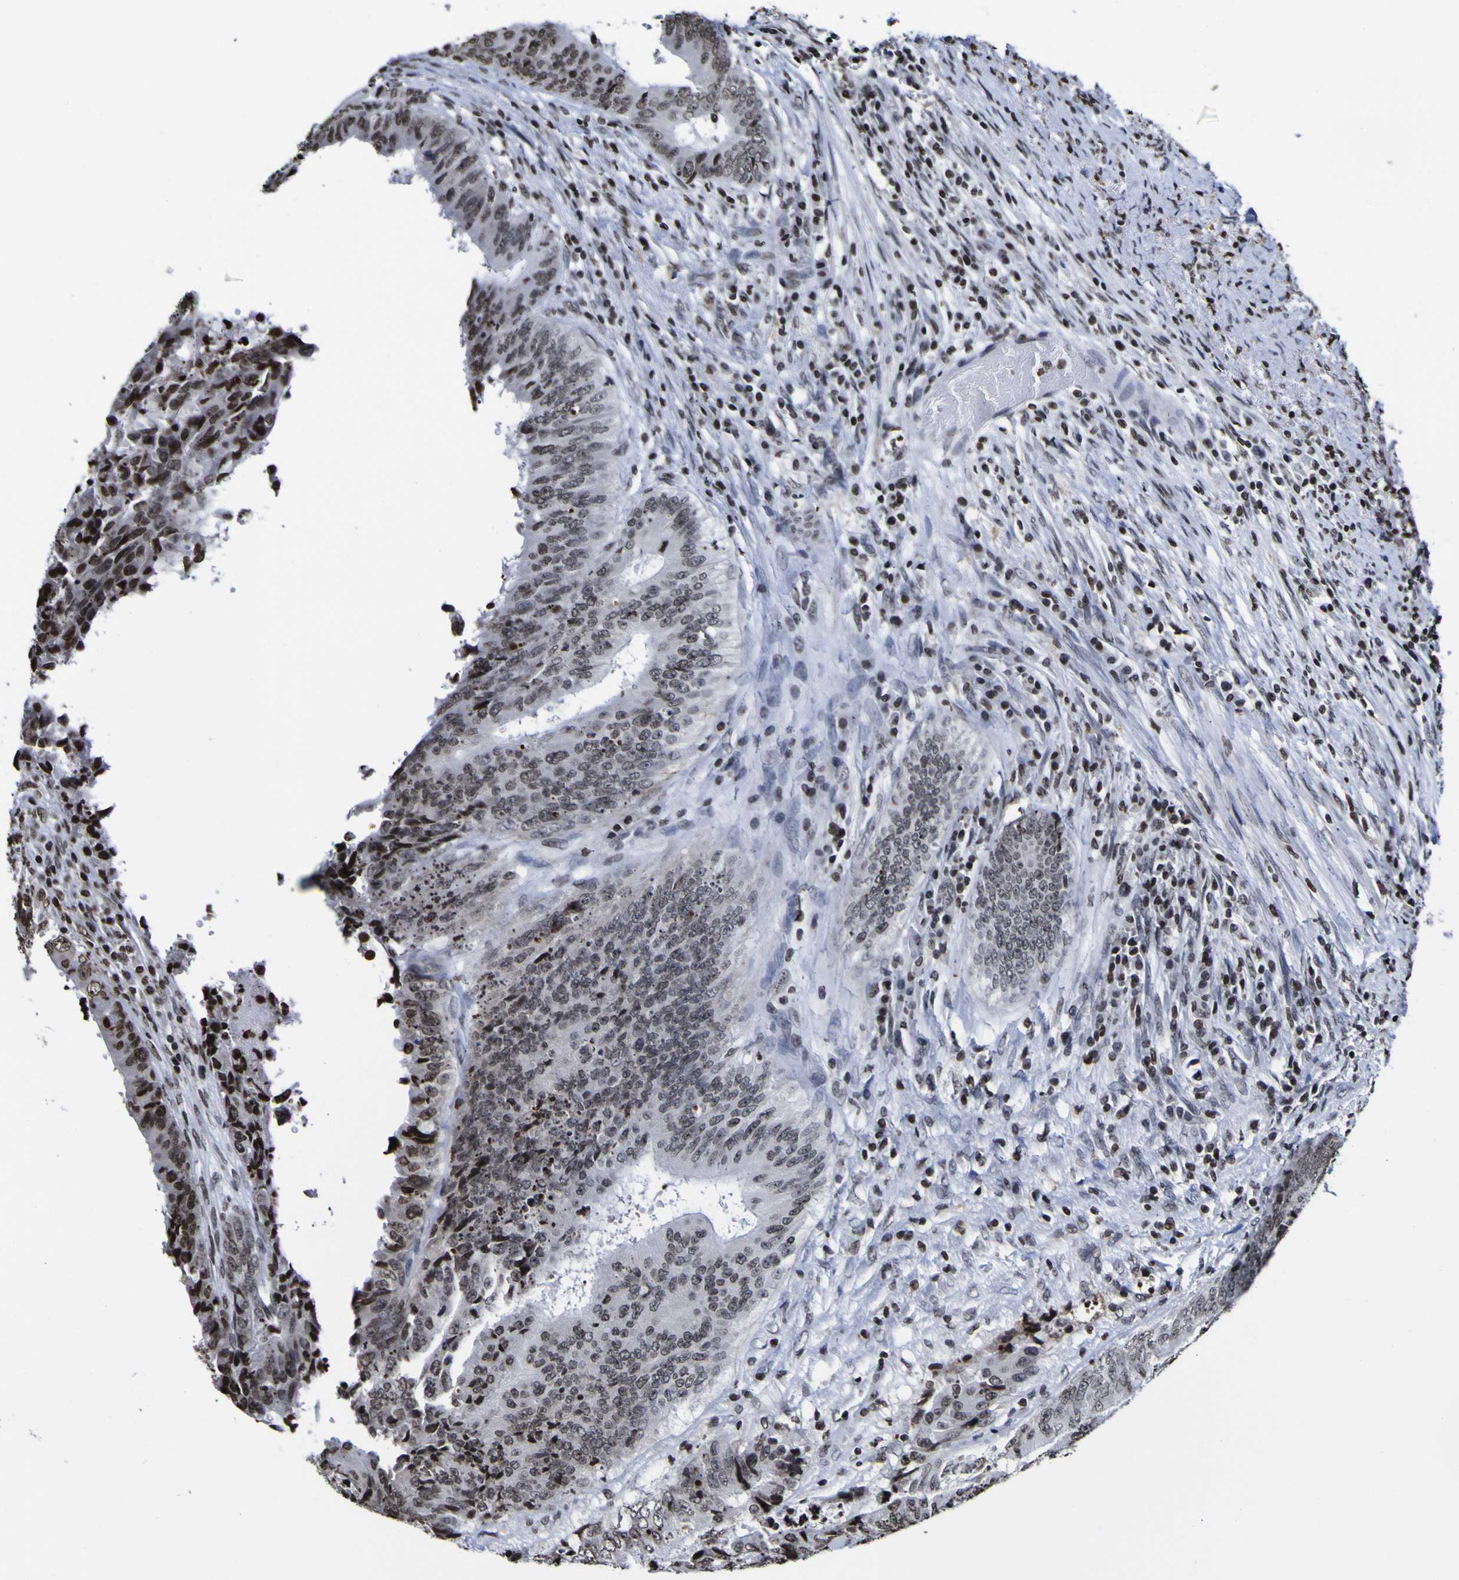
{"staining": {"intensity": "moderate", "quantity": "<25%", "location": "nuclear"}, "tissue": "colorectal cancer", "cell_type": "Tumor cells", "image_type": "cancer", "snomed": [{"axis": "morphology", "description": "Adenocarcinoma, NOS"}, {"axis": "topography", "description": "Rectum"}], "caption": "Protein positivity by immunohistochemistry displays moderate nuclear expression in approximately <25% of tumor cells in colorectal adenocarcinoma.", "gene": "PIAS1", "patient": {"sex": "male", "age": 72}}